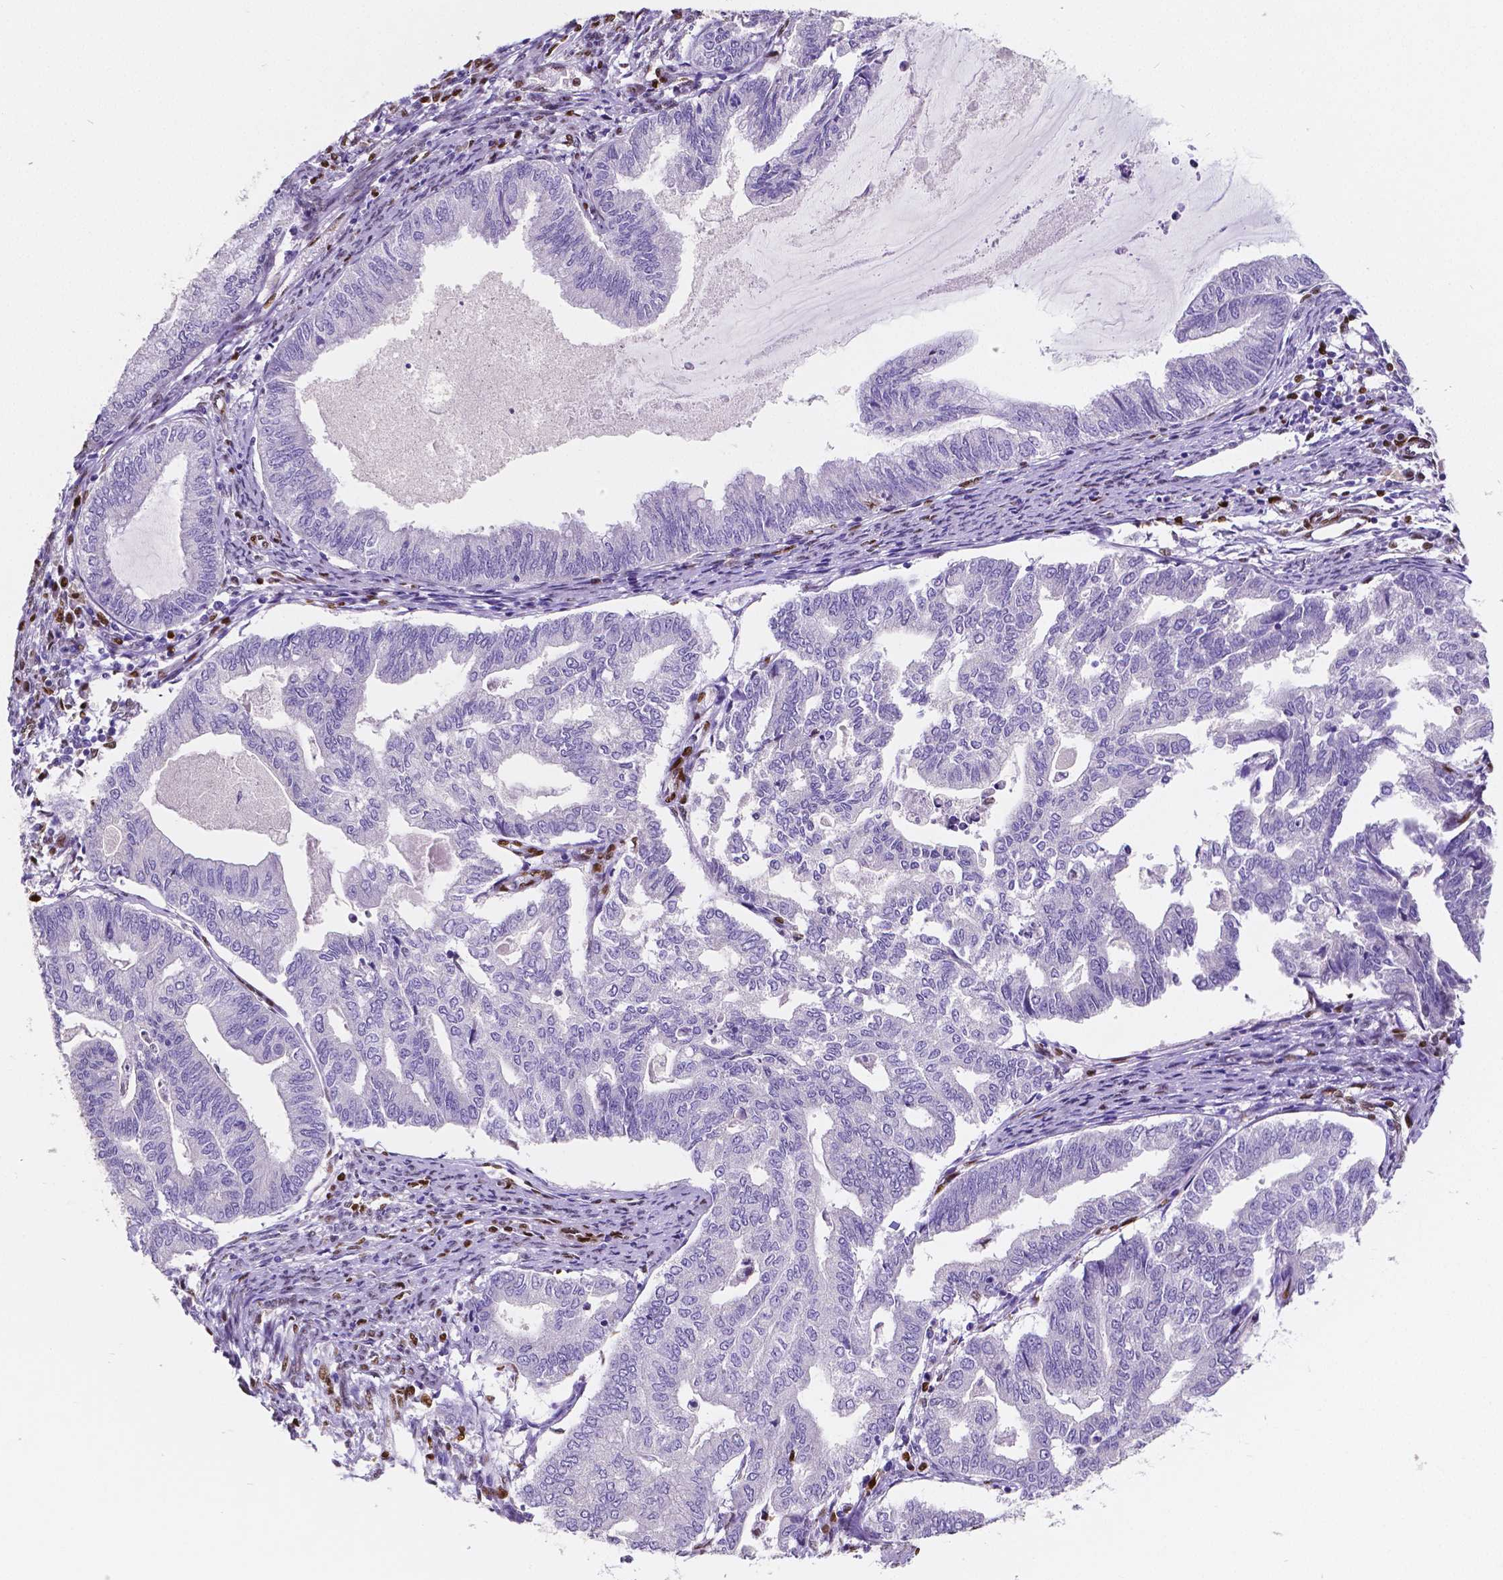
{"staining": {"intensity": "negative", "quantity": "none", "location": "none"}, "tissue": "endometrial cancer", "cell_type": "Tumor cells", "image_type": "cancer", "snomed": [{"axis": "morphology", "description": "Adenocarcinoma, NOS"}, {"axis": "topography", "description": "Endometrium"}], "caption": "The immunohistochemistry histopathology image has no significant expression in tumor cells of adenocarcinoma (endometrial) tissue. (Stains: DAB immunohistochemistry with hematoxylin counter stain, Microscopy: brightfield microscopy at high magnification).", "gene": "MEF2C", "patient": {"sex": "female", "age": 79}}